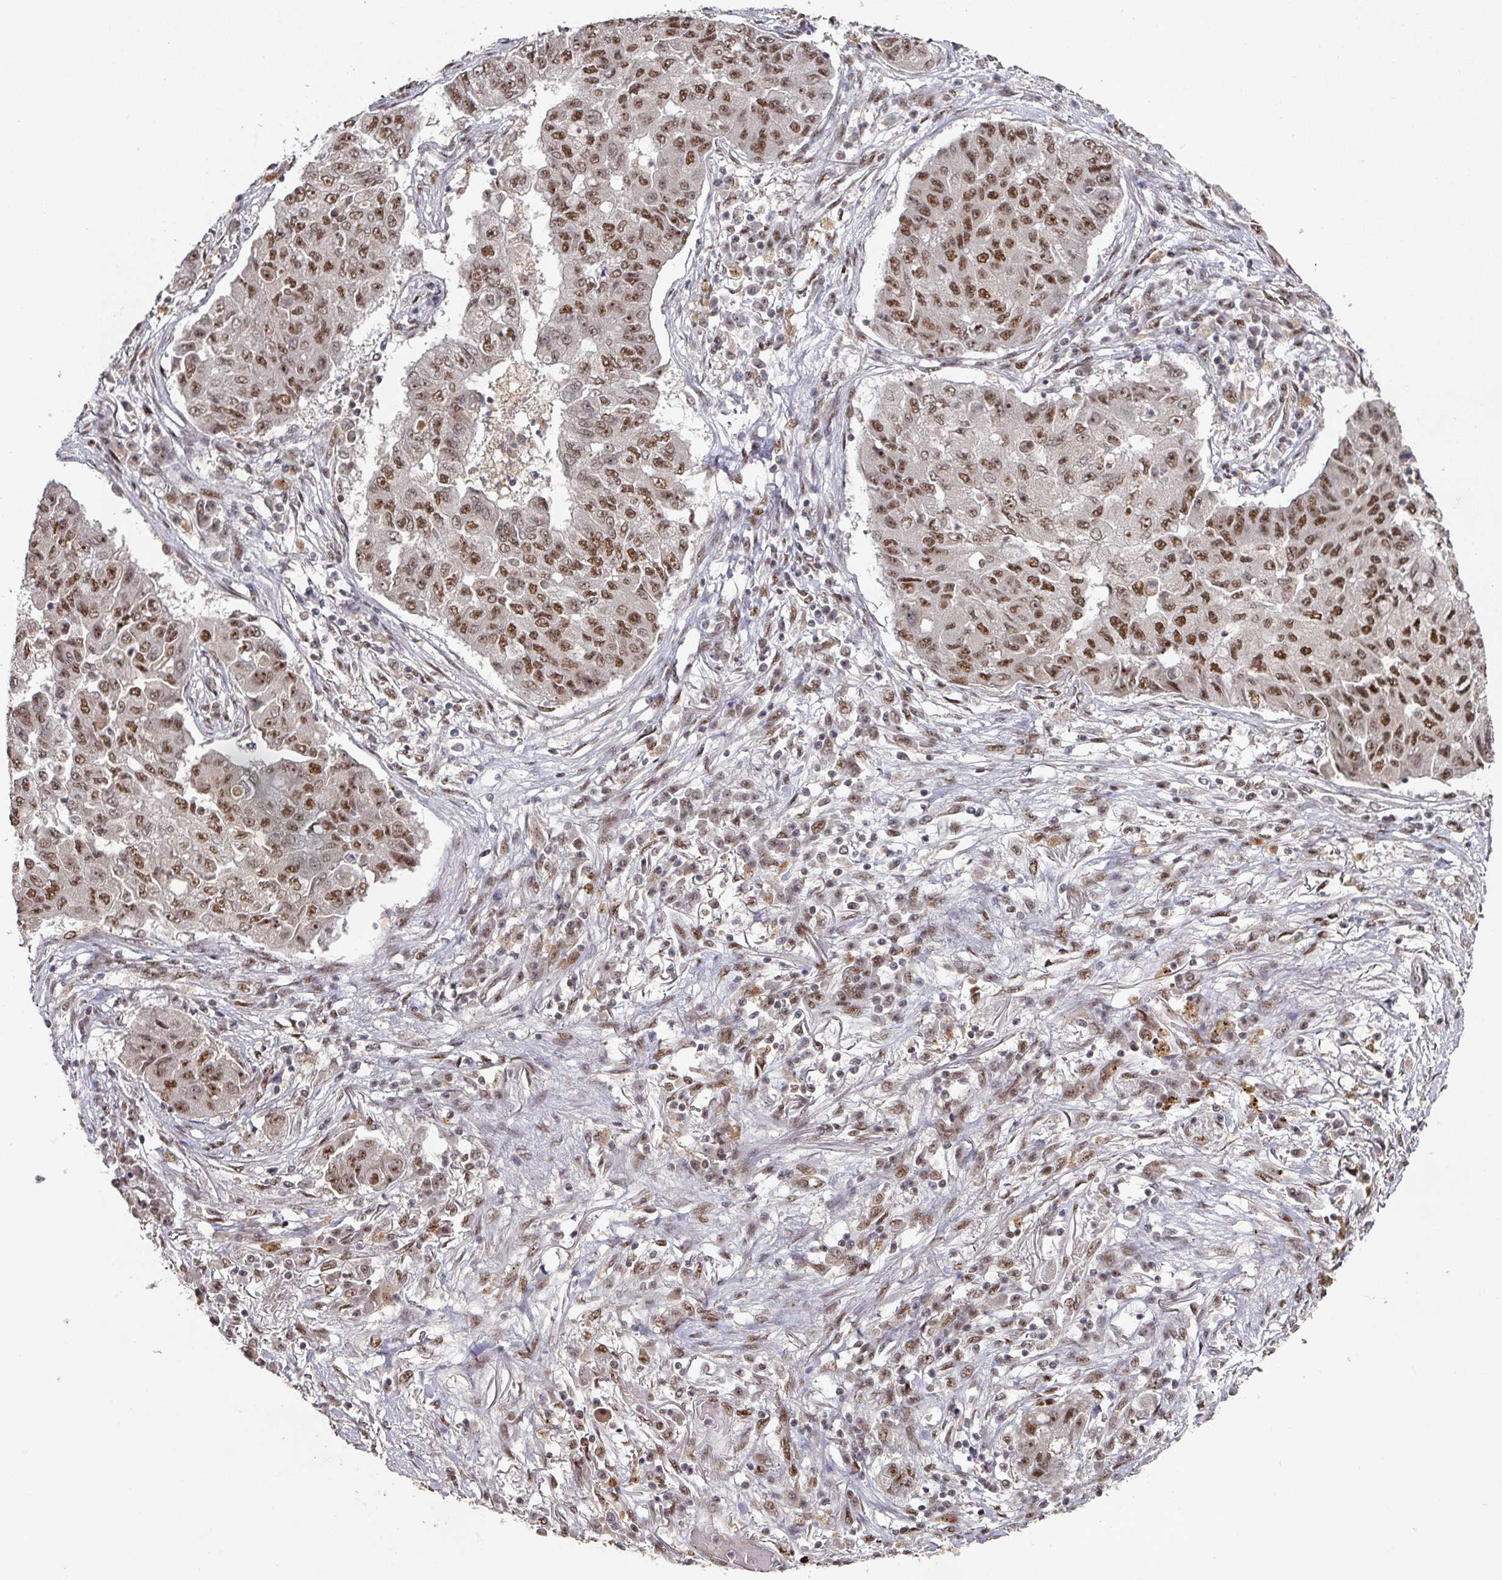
{"staining": {"intensity": "moderate", "quantity": ">75%", "location": "nuclear"}, "tissue": "lung cancer", "cell_type": "Tumor cells", "image_type": "cancer", "snomed": [{"axis": "morphology", "description": "Squamous cell carcinoma, NOS"}, {"axis": "topography", "description": "Lung"}], "caption": "Brown immunohistochemical staining in human squamous cell carcinoma (lung) reveals moderate nuclear positivity in approximately >75% of tumor cells.", "gene": "MEPCE", "patient": {"sex": "male", "age": 74}}